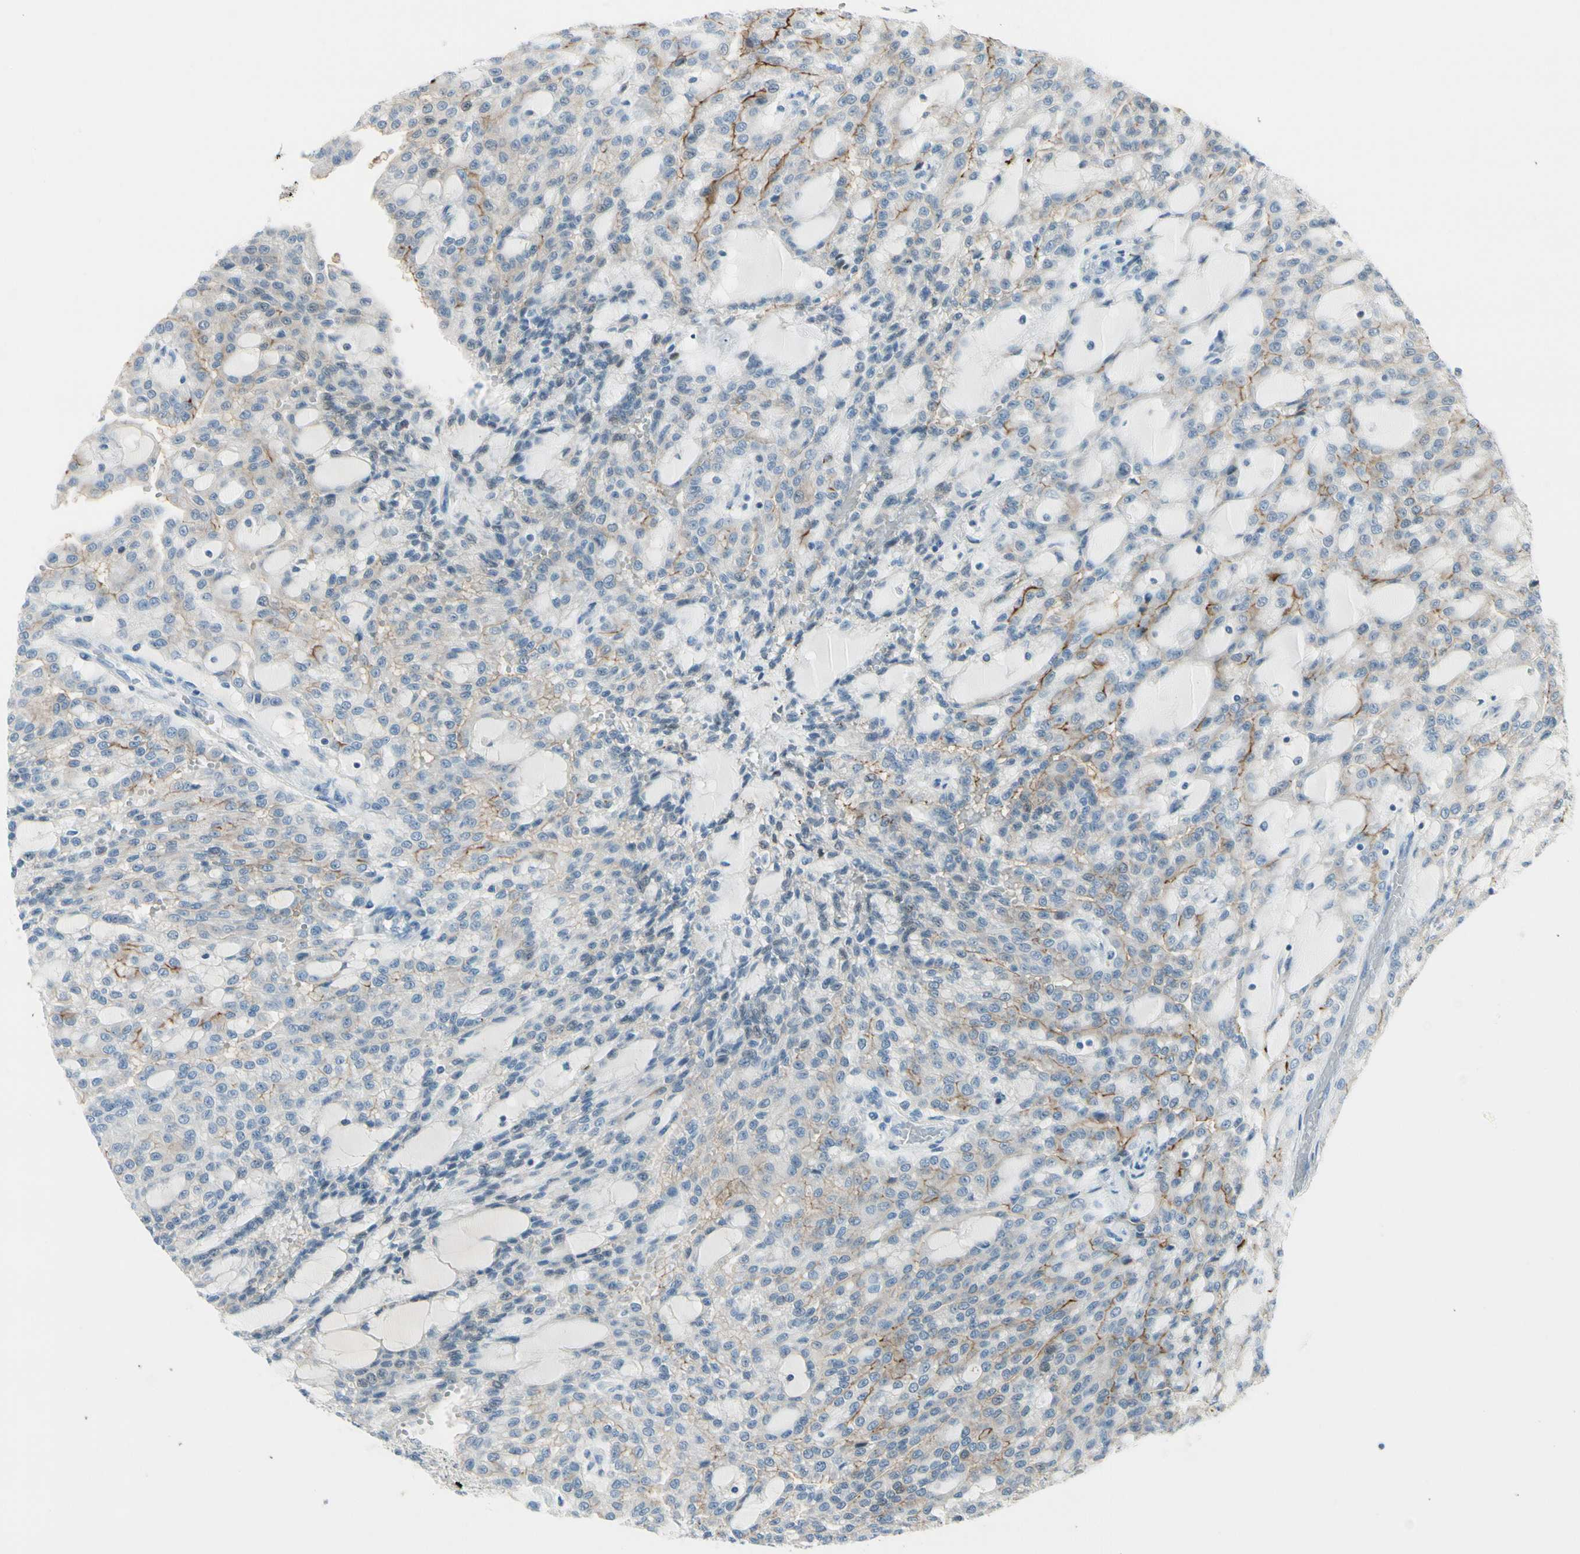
{"staining": {"intensity": "moderate", "quantity": "<25%", "location": "cytoplasmic/membranous"}, "tissue": "renal cancer", "cell_type": "Tumor cells", "image_type": "cancer", "snomed": [{"axis": "morphology", "description": "Adenocarcinoma, NOS"}, {"axis": "topography", "description": "Kidney"}], "caption": "Moderate cytoplasmic/membranous protein staining is identified in about <25% of tumor cells in renal adenocarcinoma.", "gene": "PEBP1", "patient": {"sex": "male", "age": 63}}